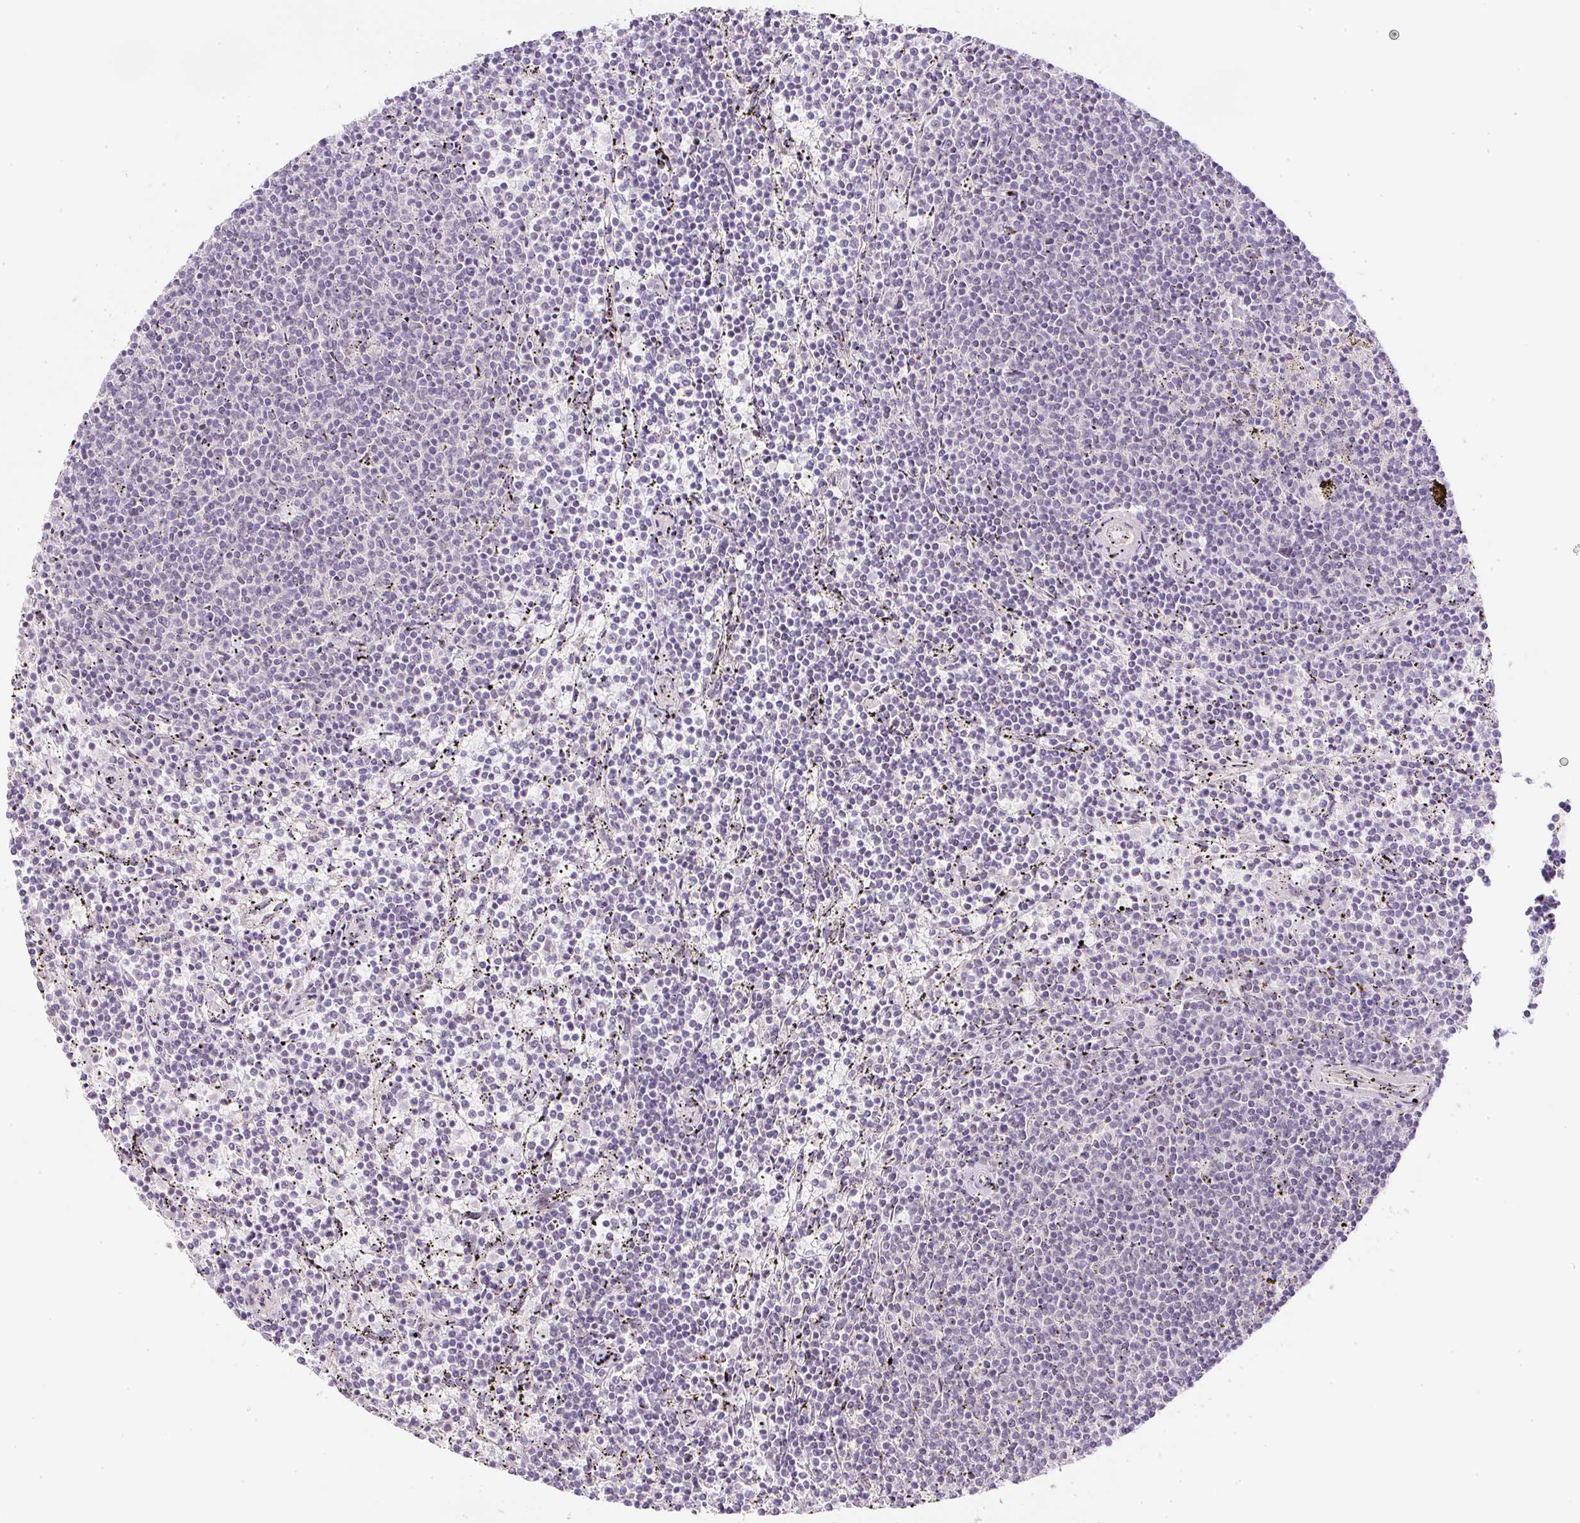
{"staining": {"intensity": "negative", "quantity": "none", "location": "none"}, "tissue": "lymphoma", "cell_type": "Tumor cells", "image_type": "cancer", "snomed": [{"axis": "morphology", "description": "Malignant lymphoma, non-Hodgkin's type, Low grade"}, {"axis": "topography", "description": "Spleen"}], "caption": "High power microscopy histopathology image of an IHC micrograph of lymphoma, revealing no significant staining in tumor cells.", "gene": "DPPA4", "patient": {"sex": "female", "age": 50}}